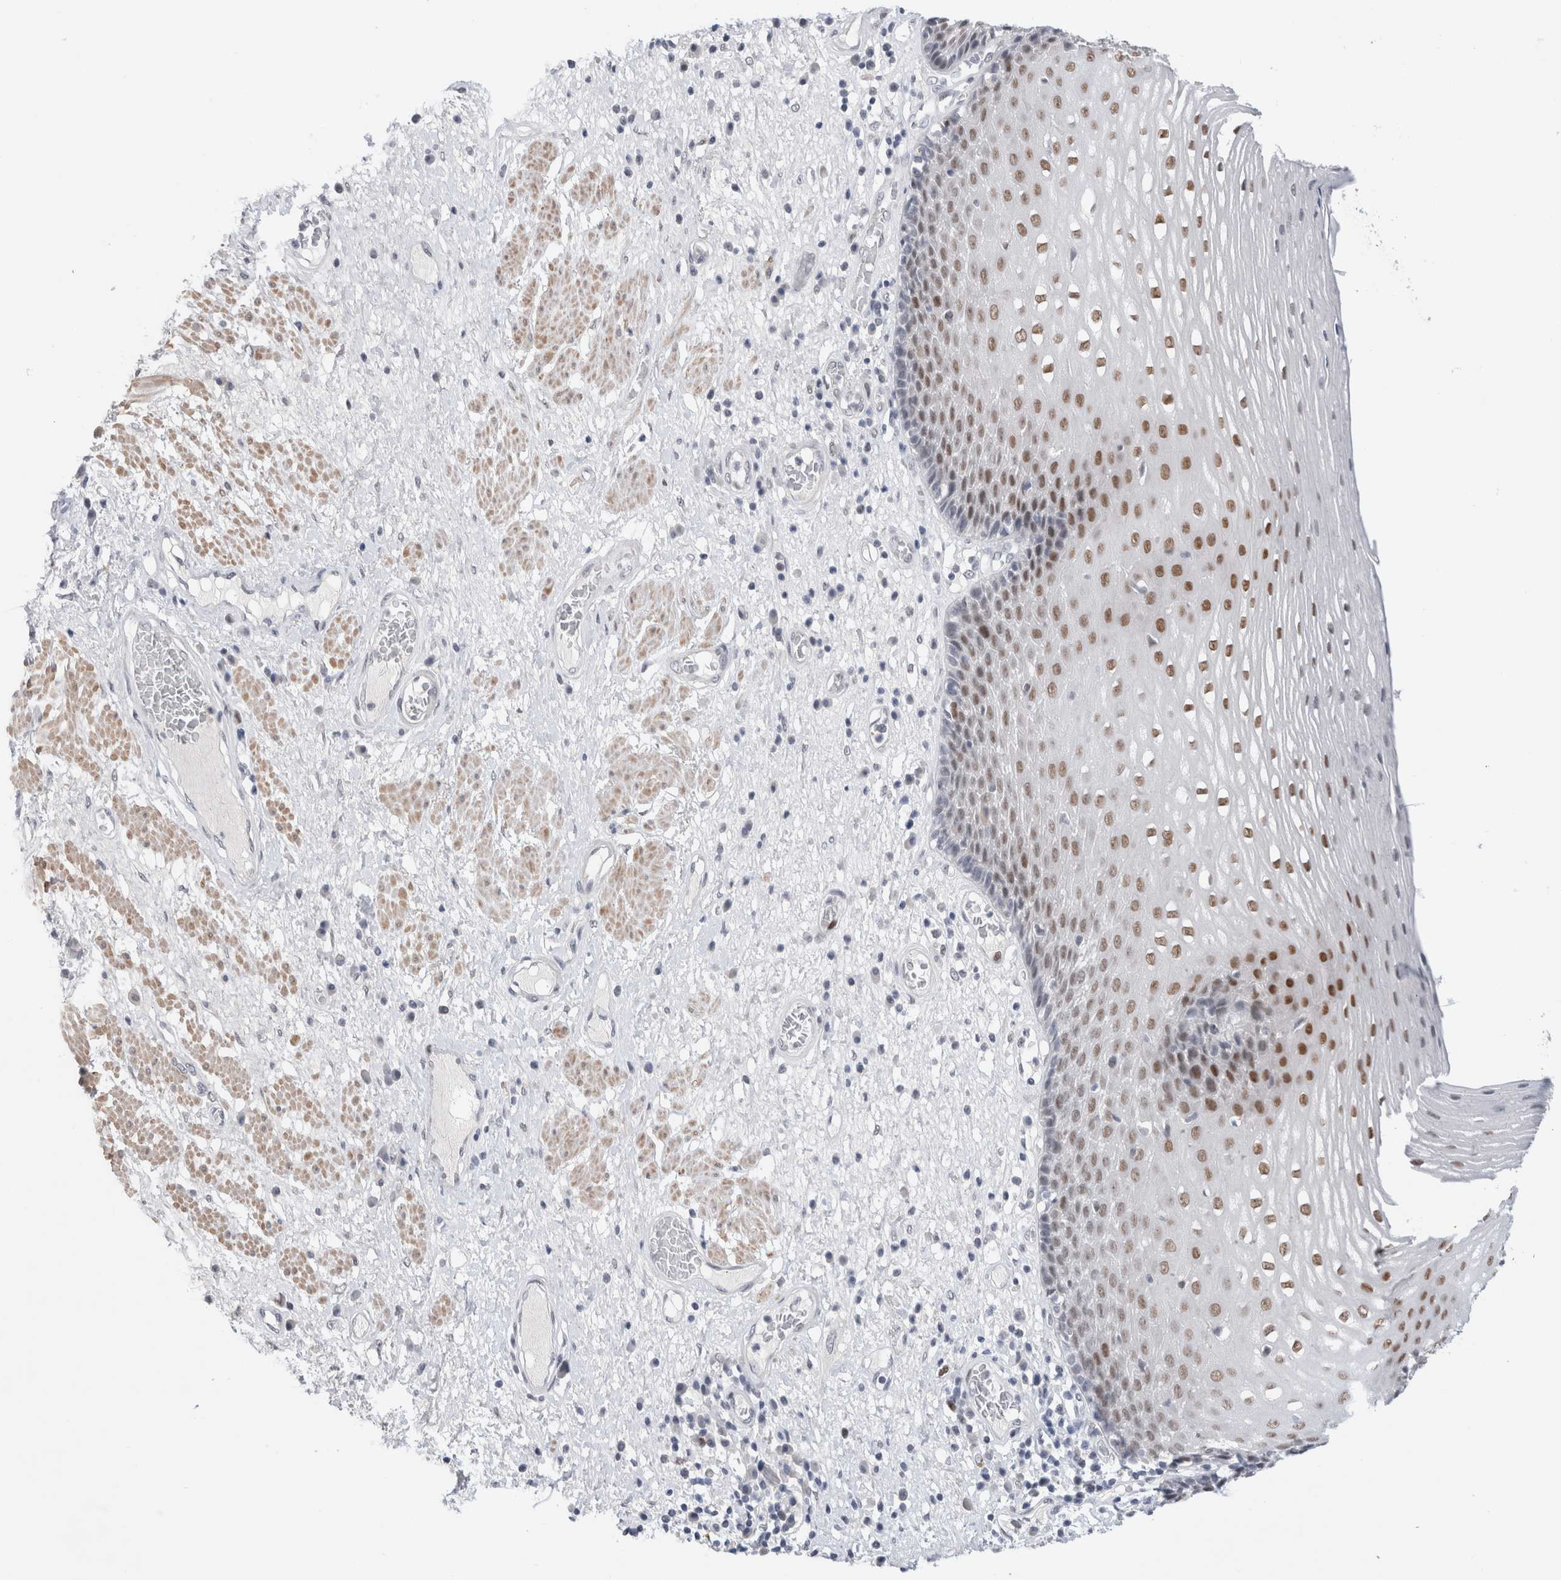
{"staining": {"intensity": "moderate", "quantity": "25%-75%", "location": "nuclear"}, "tissue": "esophagus", "cell_type": "Squamous epithelial cells", "image_type": "normal", "snomed": [{"axis": "morphology", "description": "Normal tissue, NOS"}, {"axis": "morphology", "description": "Adenocarcinoma, NOS"}, {"axis": "topography", "description": "Esophagus"}], "caption": "DAB (3,3'-diaminobenzidine) immunohistochemical staining of normal human esophagus demonstrates moderate nuclear protein expression in about 25%-75% of squamous epithelial cells.", "gene": "KNL1", "patient": {"sex": "male", "age": 62}}